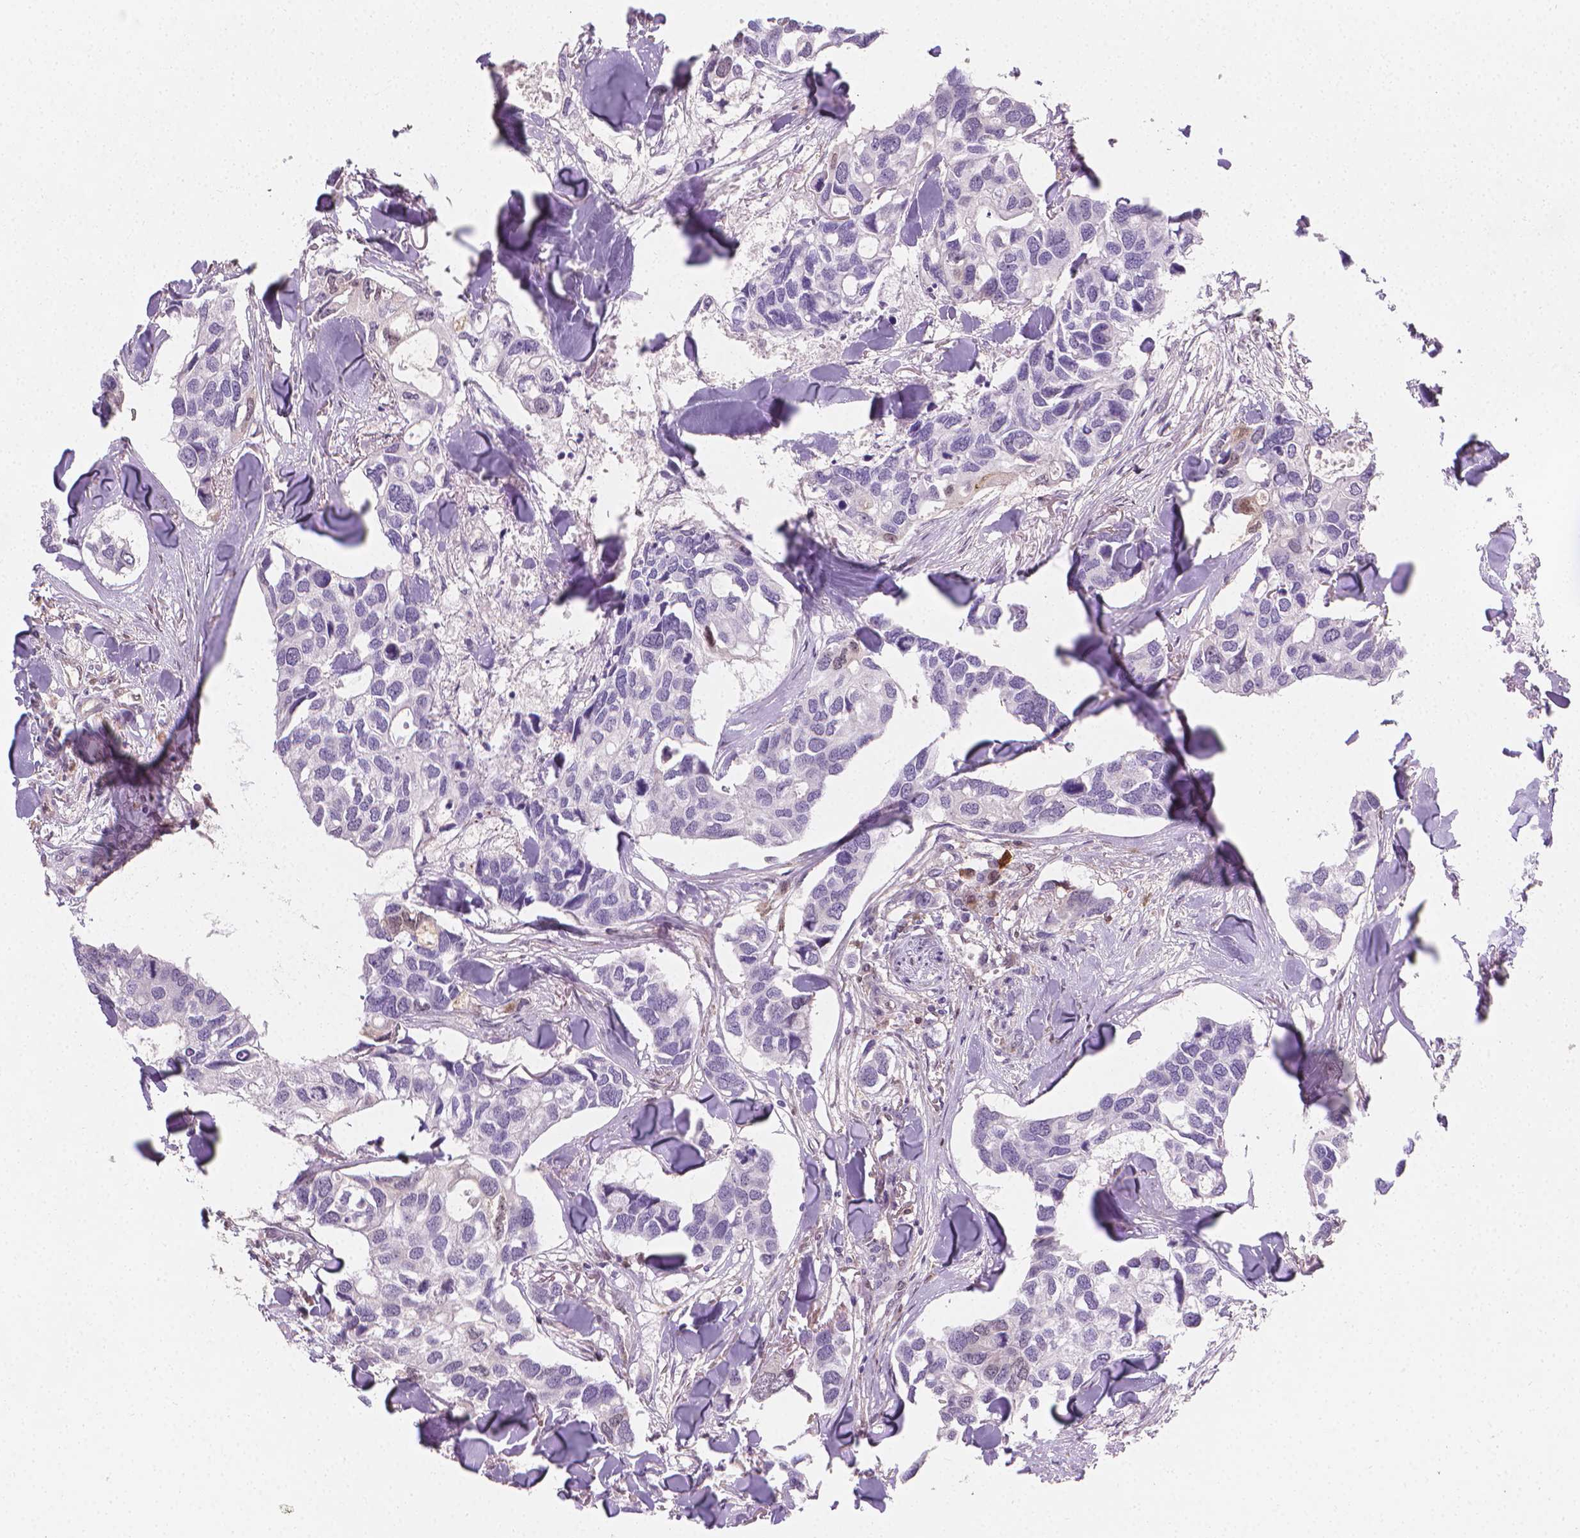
{"staining": {"intensity": "negative", "quantity": "none", "location": "none"}, "tissue": "breast cancer", "cell_type": "Tumor cells", "image_type": "cancer", "snomed": [{"axis": "morphology", "description": "Duct carcinoma"}, {"axis": "topography", "description": "Breast"}], "caption": "High power microscopy photomicrograph of an IHC micrograph of intraductal carcinoma (breast), revealing no significant positivity in tumor cells.", "gene": "TNFAIP2", "patient": {"sex": "female", "age": 83}}